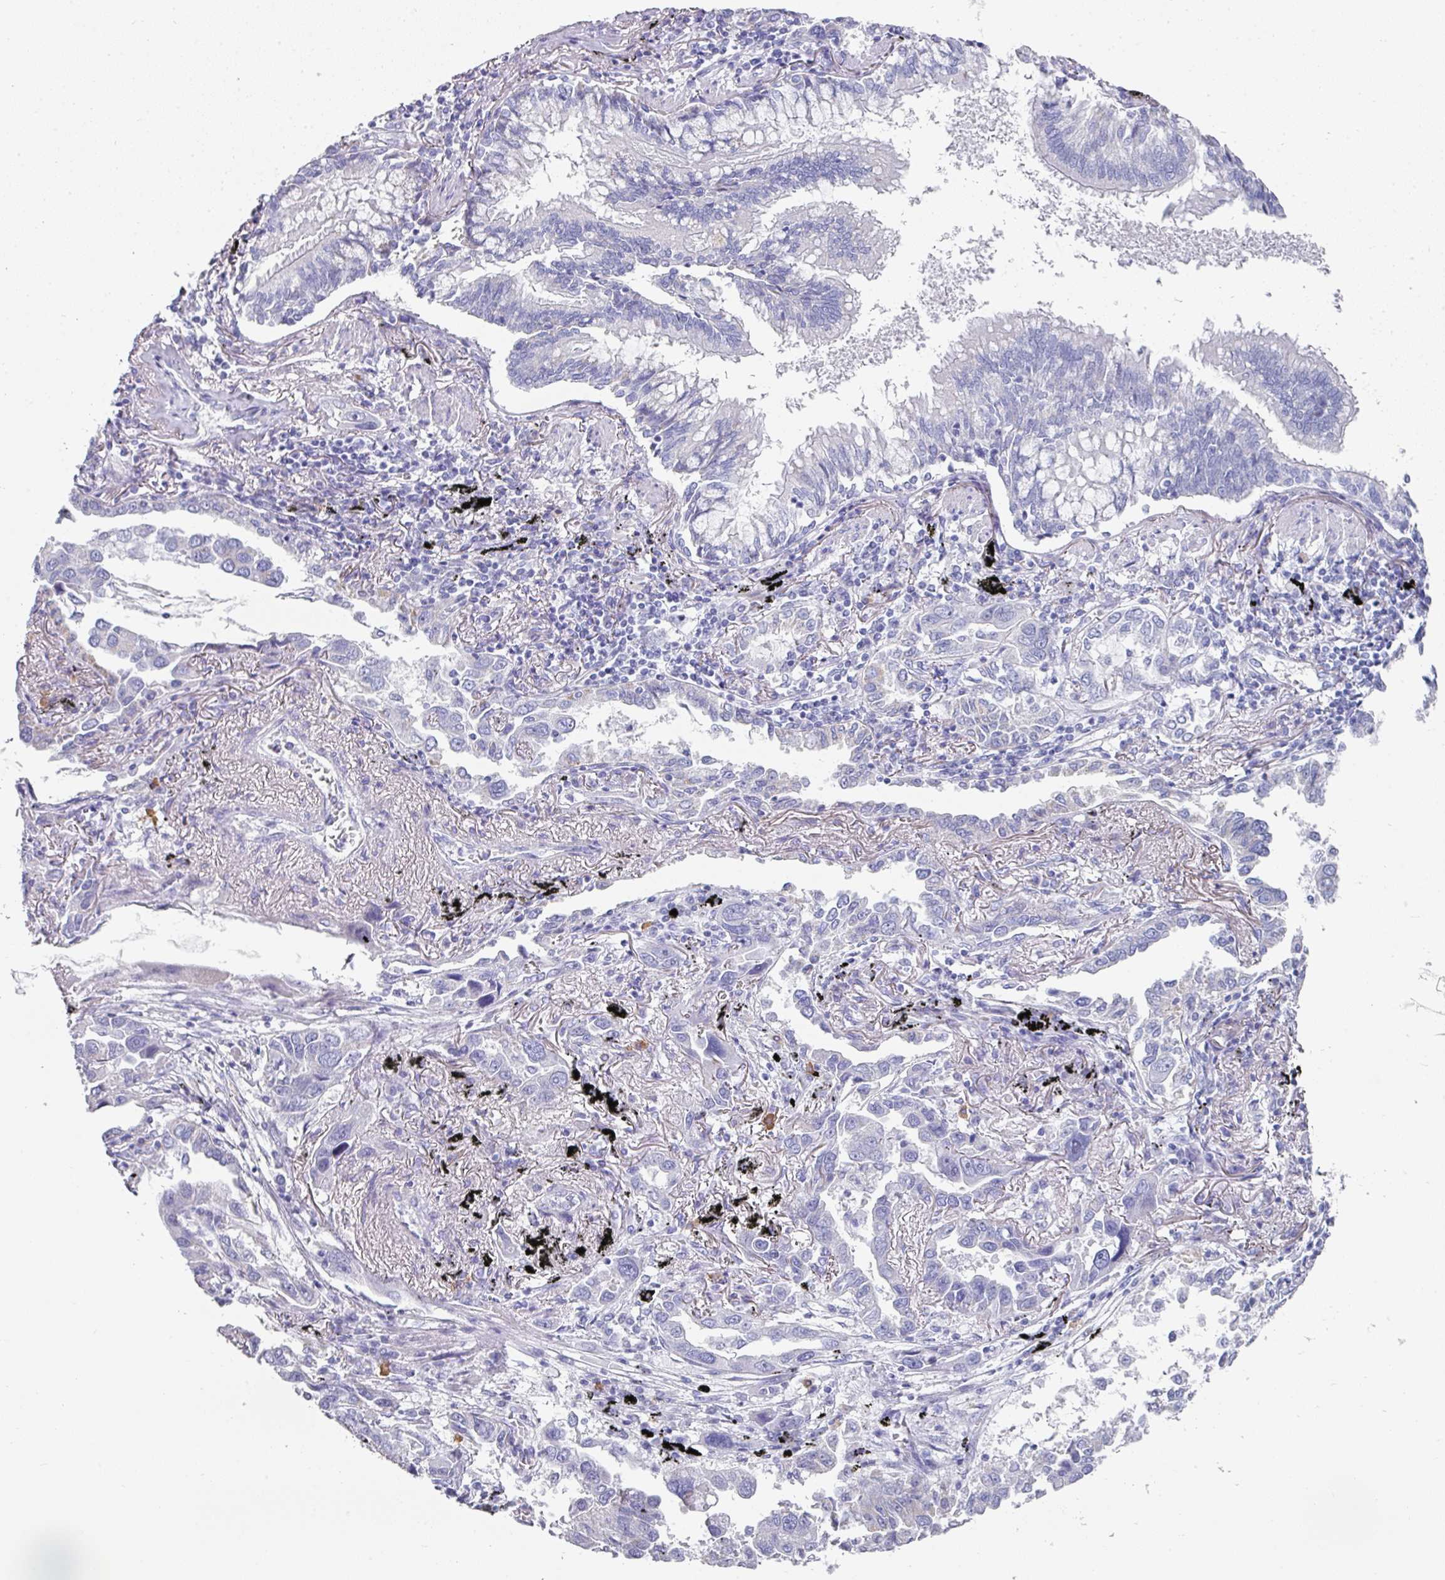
{"staining": {"intensity": "negative", "quantity": "none", "location": "none"}, "tissue": "lung cancer", "cell_type": "Tumor cells", "image_type": "cancer", "snomed": [{"axis": "morphology", "description": "Adenocarcinoma, NOS"}, {"axis": "topography", "description": "Lung"}], "caption": "There is no significant positivity in tumor cells of lung adenocarcinoma. Brightfield microscopy of IHC stained with DAB (brown) and hematoxylin (blue), captured at high magnification.", "gene": "SETBP1", "patient": {"sex": "male", "age": 67}}